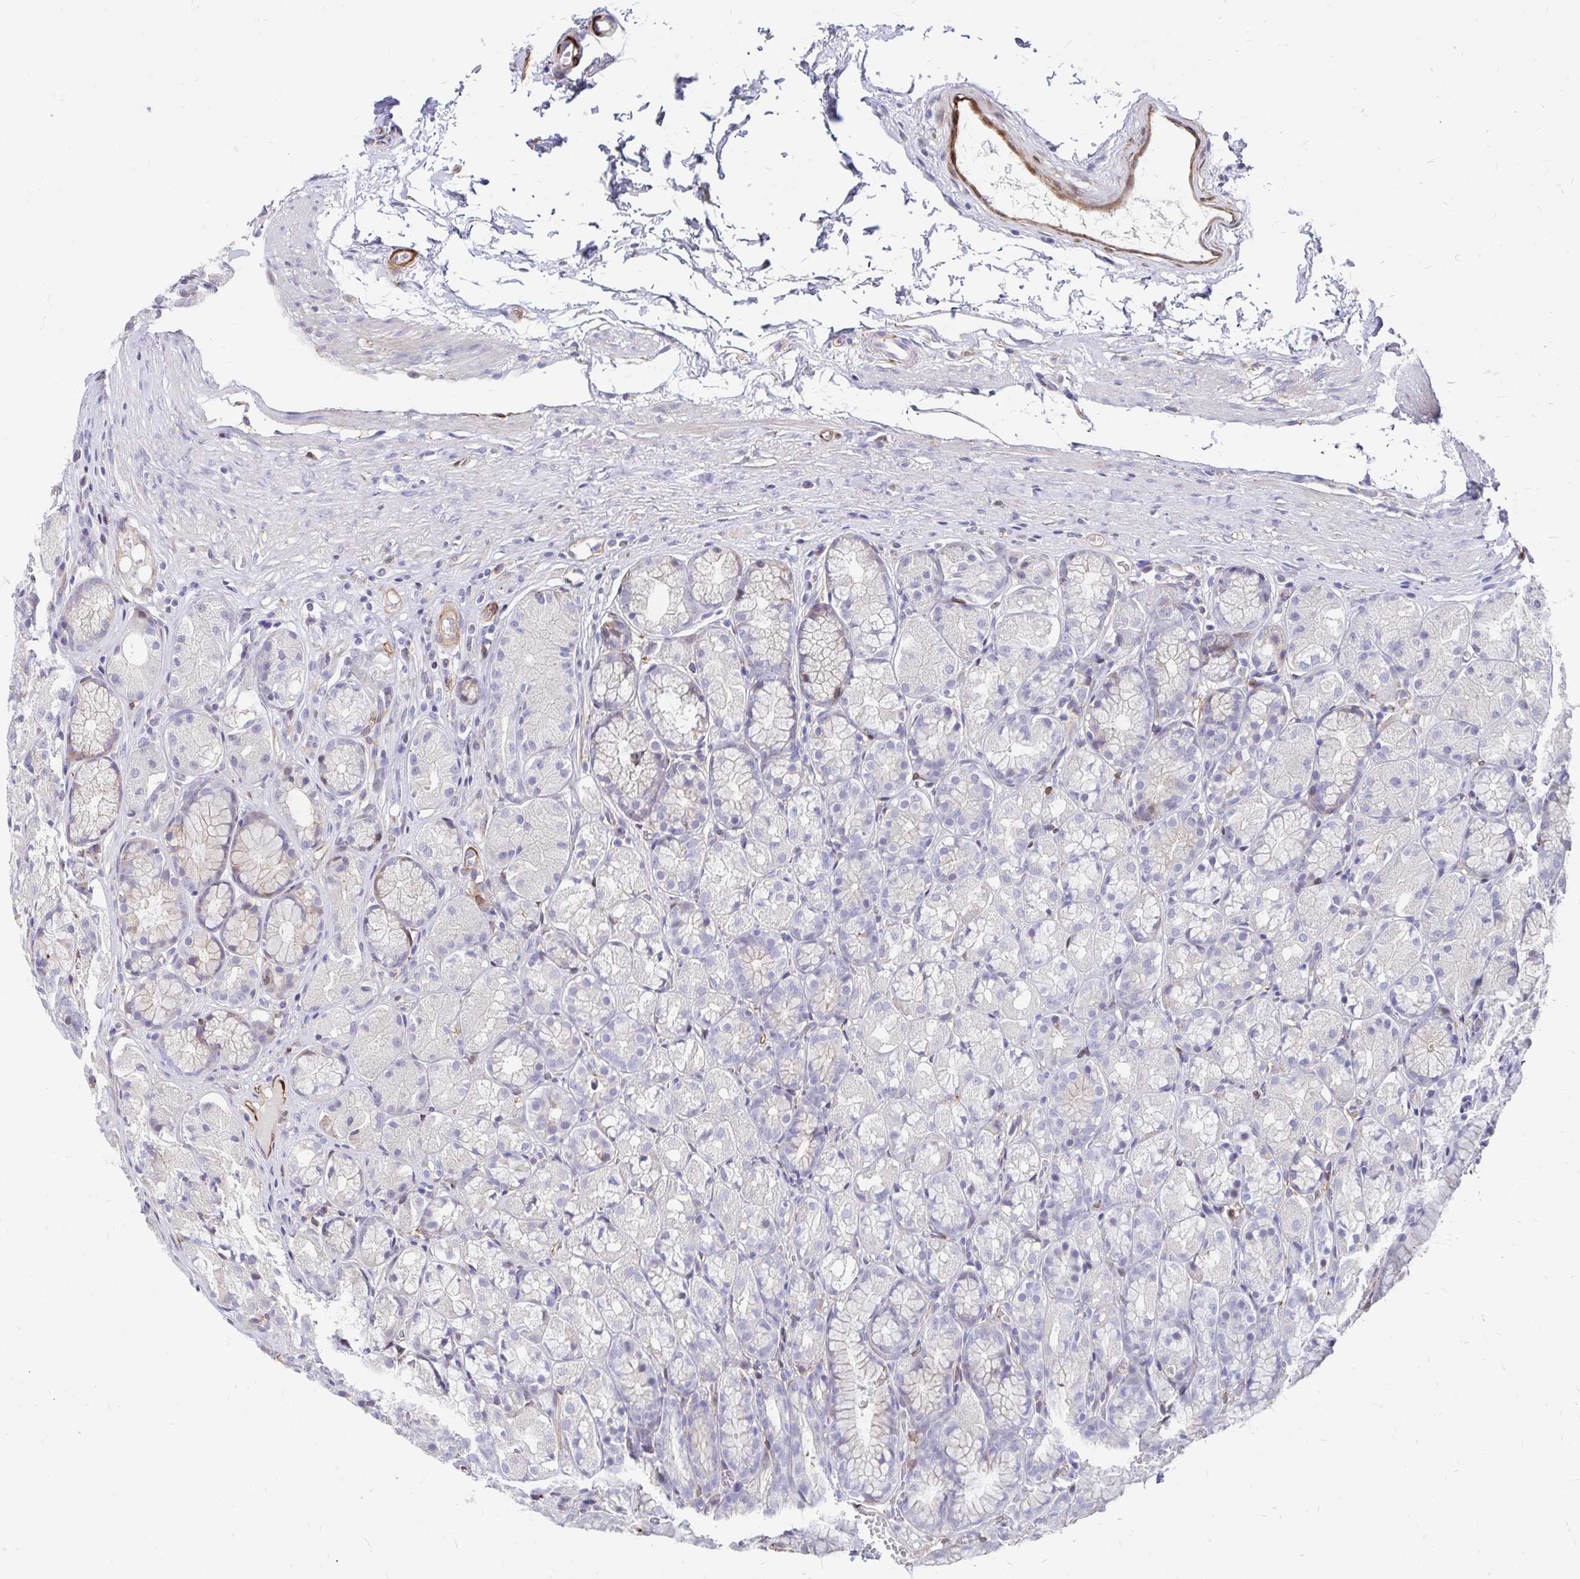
{"staining": {"intensity": "negative", "quantity": "none", "location": "none"}, "tissue": "stomach", "cell_type": "Glandular cells", "image_type": "normal", "snomed": [{"axis": "morphology", "description": "Normal tissue, NOS"}, {"axis": "topography", "description": "Stomach"}], "caption": "A high-resolution micrograph shows immunohistochemistry staining of unremarkable stomach, which reveals no significant positivity in glandular cells.", "gene": "CDKL1", "patient": {"sex": "male", "age": 70}}